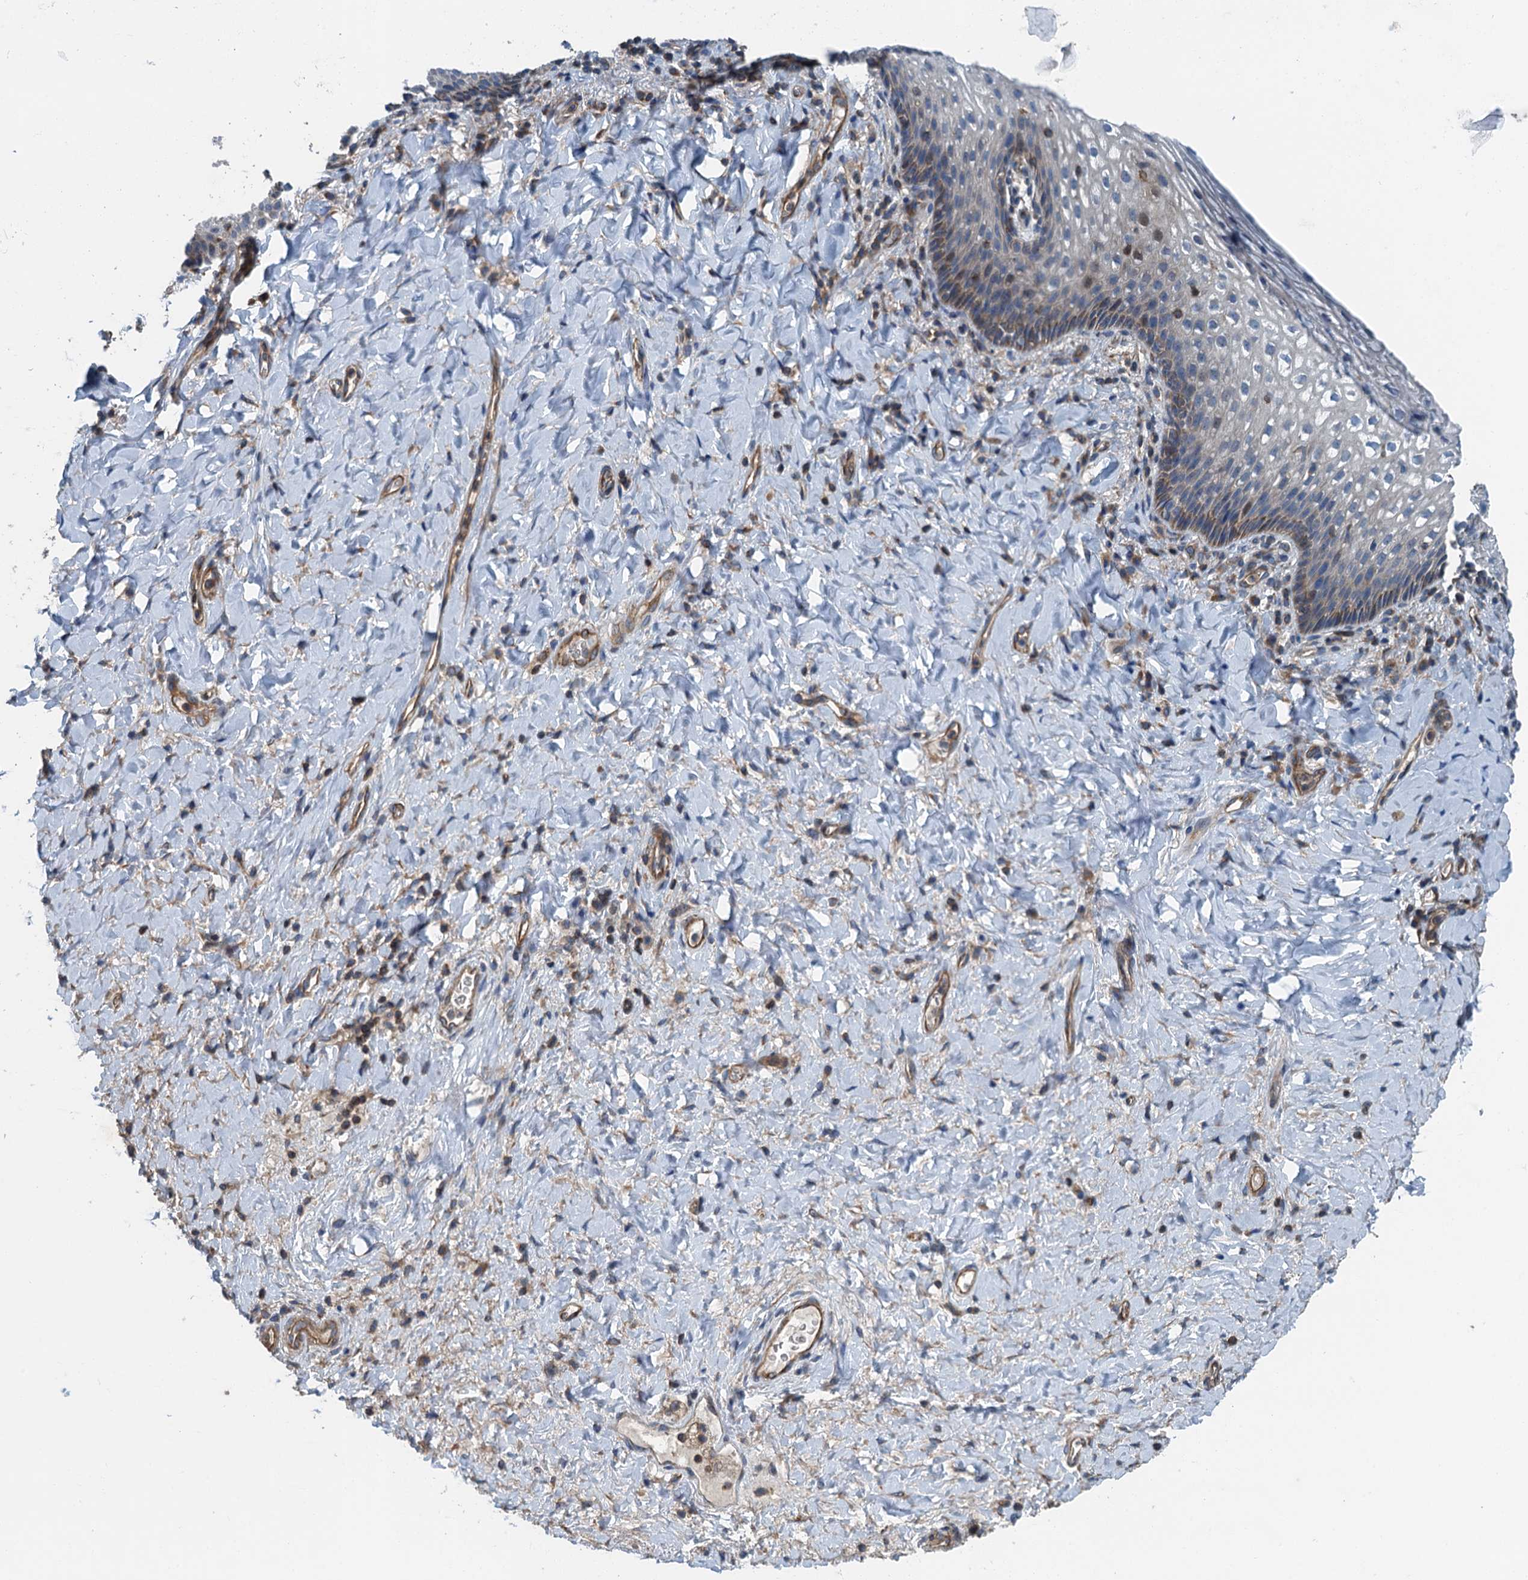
{"staining": {"intensity": "weak", "quantity": "<25%", "location": "cytoplasmic/membranous"}, "tissue": "vagina", "cell_type": "Squamous epithelial cells", "image_type": "normal", "snomed": [{"axis": "morphology", "description": "Normal tissue, NOS"}, {"axis": "topography", "description": "Vagina"}], "caption": "High power microscopy image of an immunohistochemistry (IHC) micrograph of benign vagina, revealing no significant staining in squamous epithelial cells.", "gene": "PPP1R14D", "patient": {"sex": "female", "age": 60}}